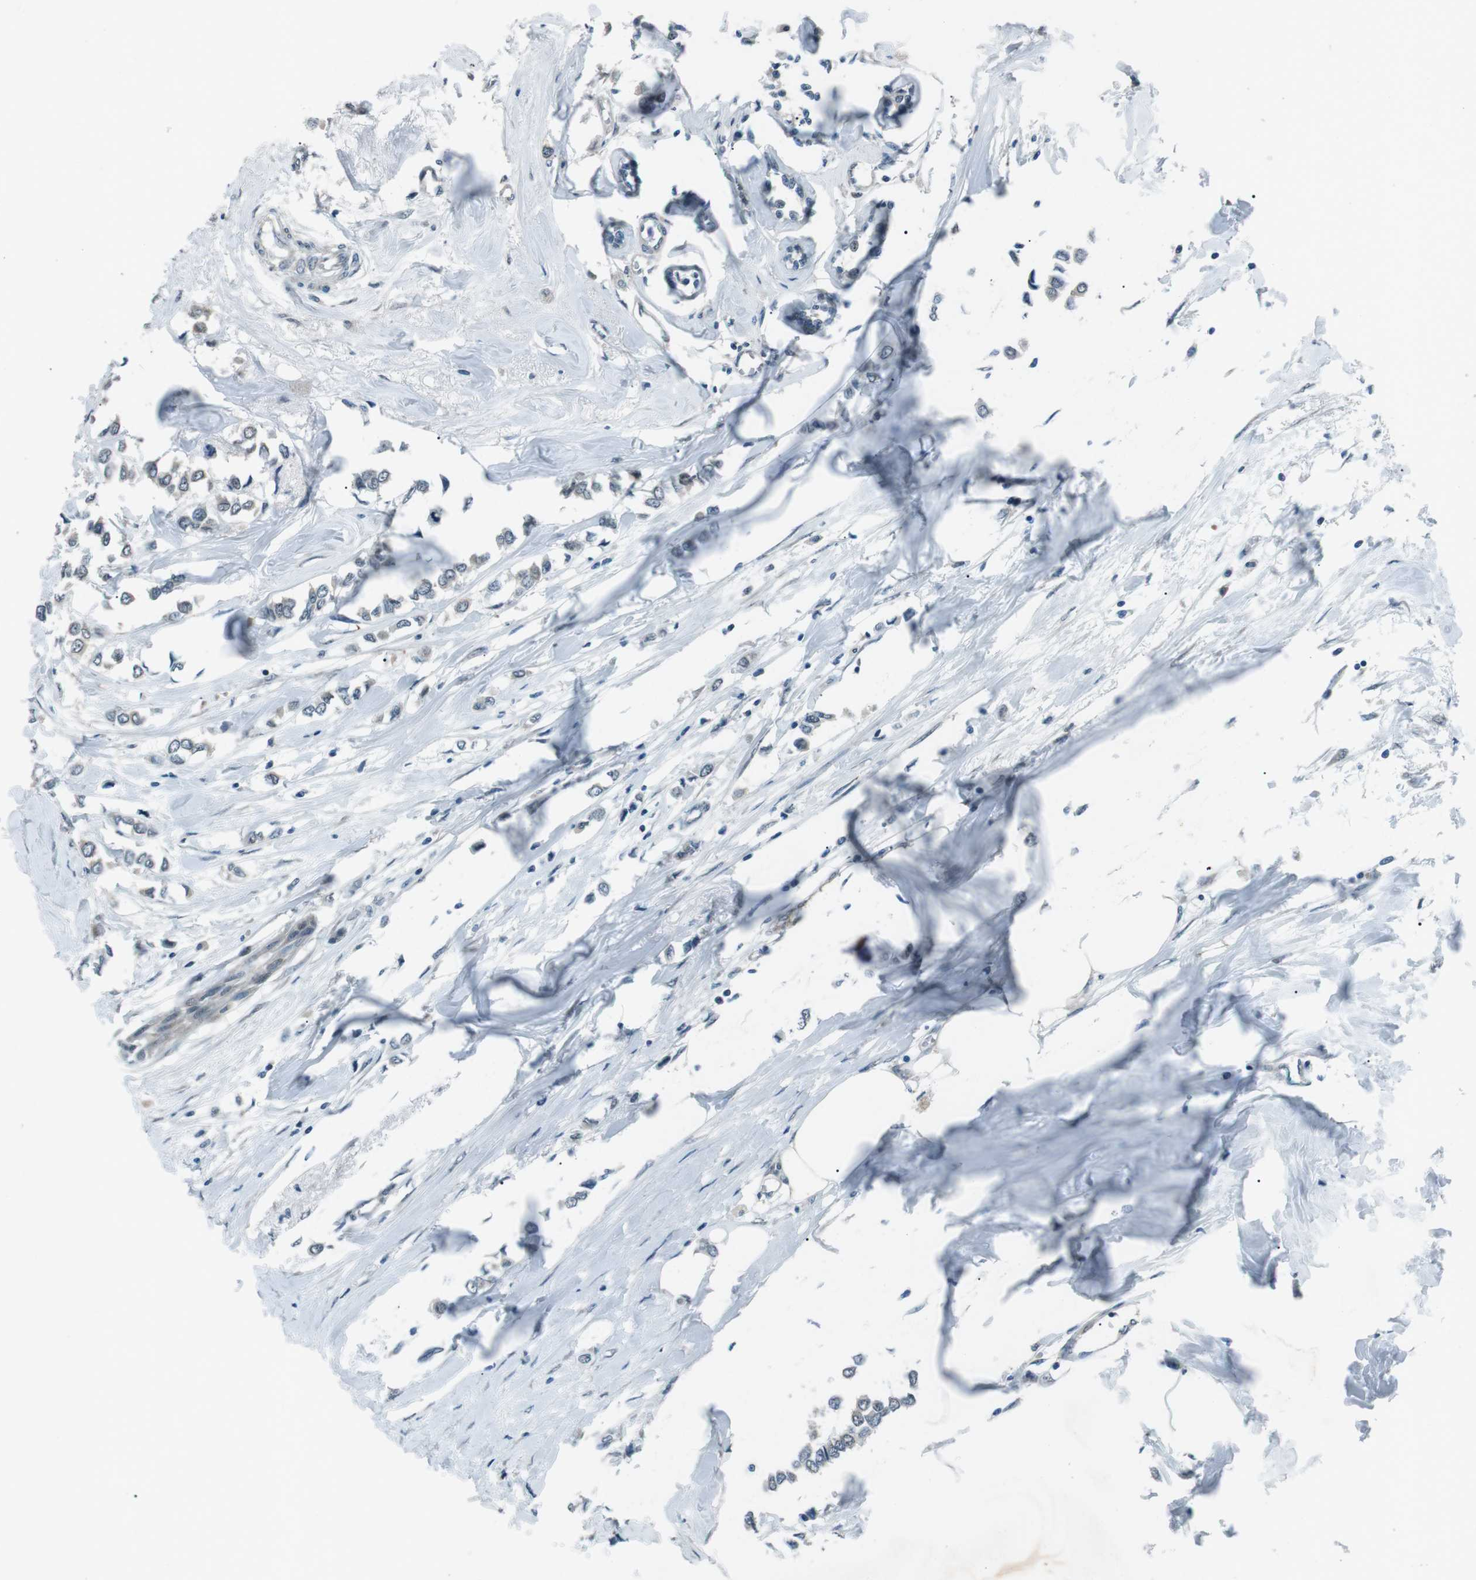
{"staining": {"intensity": "negative", "quantity": "none", "location": "none"}, "tissue": "breast cancer", "cell_type": "Tumor cells", "image_type": "cancer", "snomed": [{"axis": "morphology", "description": "Lobular carcinoma"}, {"axis": "topography", "description": "Breast"}], "caption": "The photomicrograph demonstrates no significant expression in tumor cells of breast cancer (lobular carcinoma). (Immunohistochemistry (ihc), brightfield microscopy, high magnification).", "gene": "LRIG2", "patient": {"sex": "female", "age": 51}}